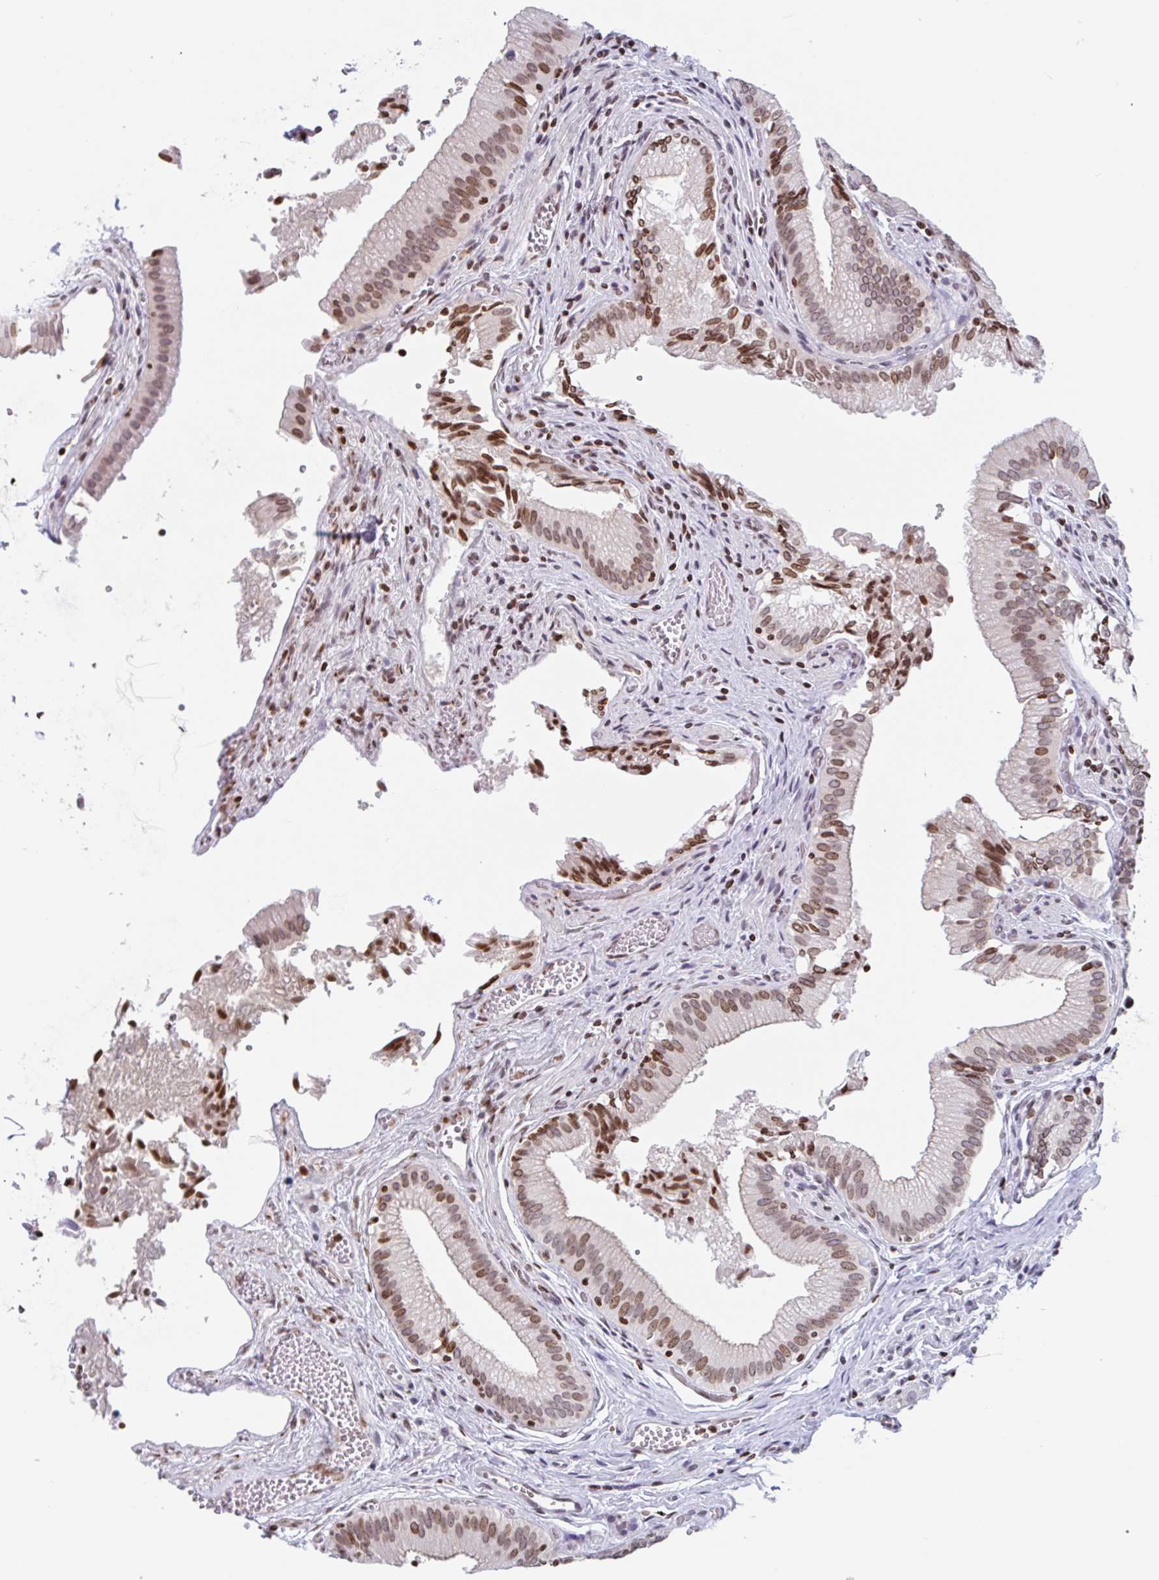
{"staining": {"intensity": "moderate", "quantity": ">75%", "location": "nuclear"}, "tissue": "gallbladder", "cell_type": "Glandular cells", "image_type": "normal", "snomed": [{"axis": "morphology", "description": "Normal tissue, NOS"}, {"axis": "topography", "description": "Gallbladder"}, {"axis": "topography", "description": "Peripheral nerve tissue"}], "caption": "Immunohistochemistry (IHC) of unremarkable human gallbladder exhibits medium levels of moderate nuclear positivity in about >75% of glandular cells. (Brightfield microscopy of DAB IHC at high magnification).", "gene": "NOL6", "patient": {"sex": "male", "age": 17}}